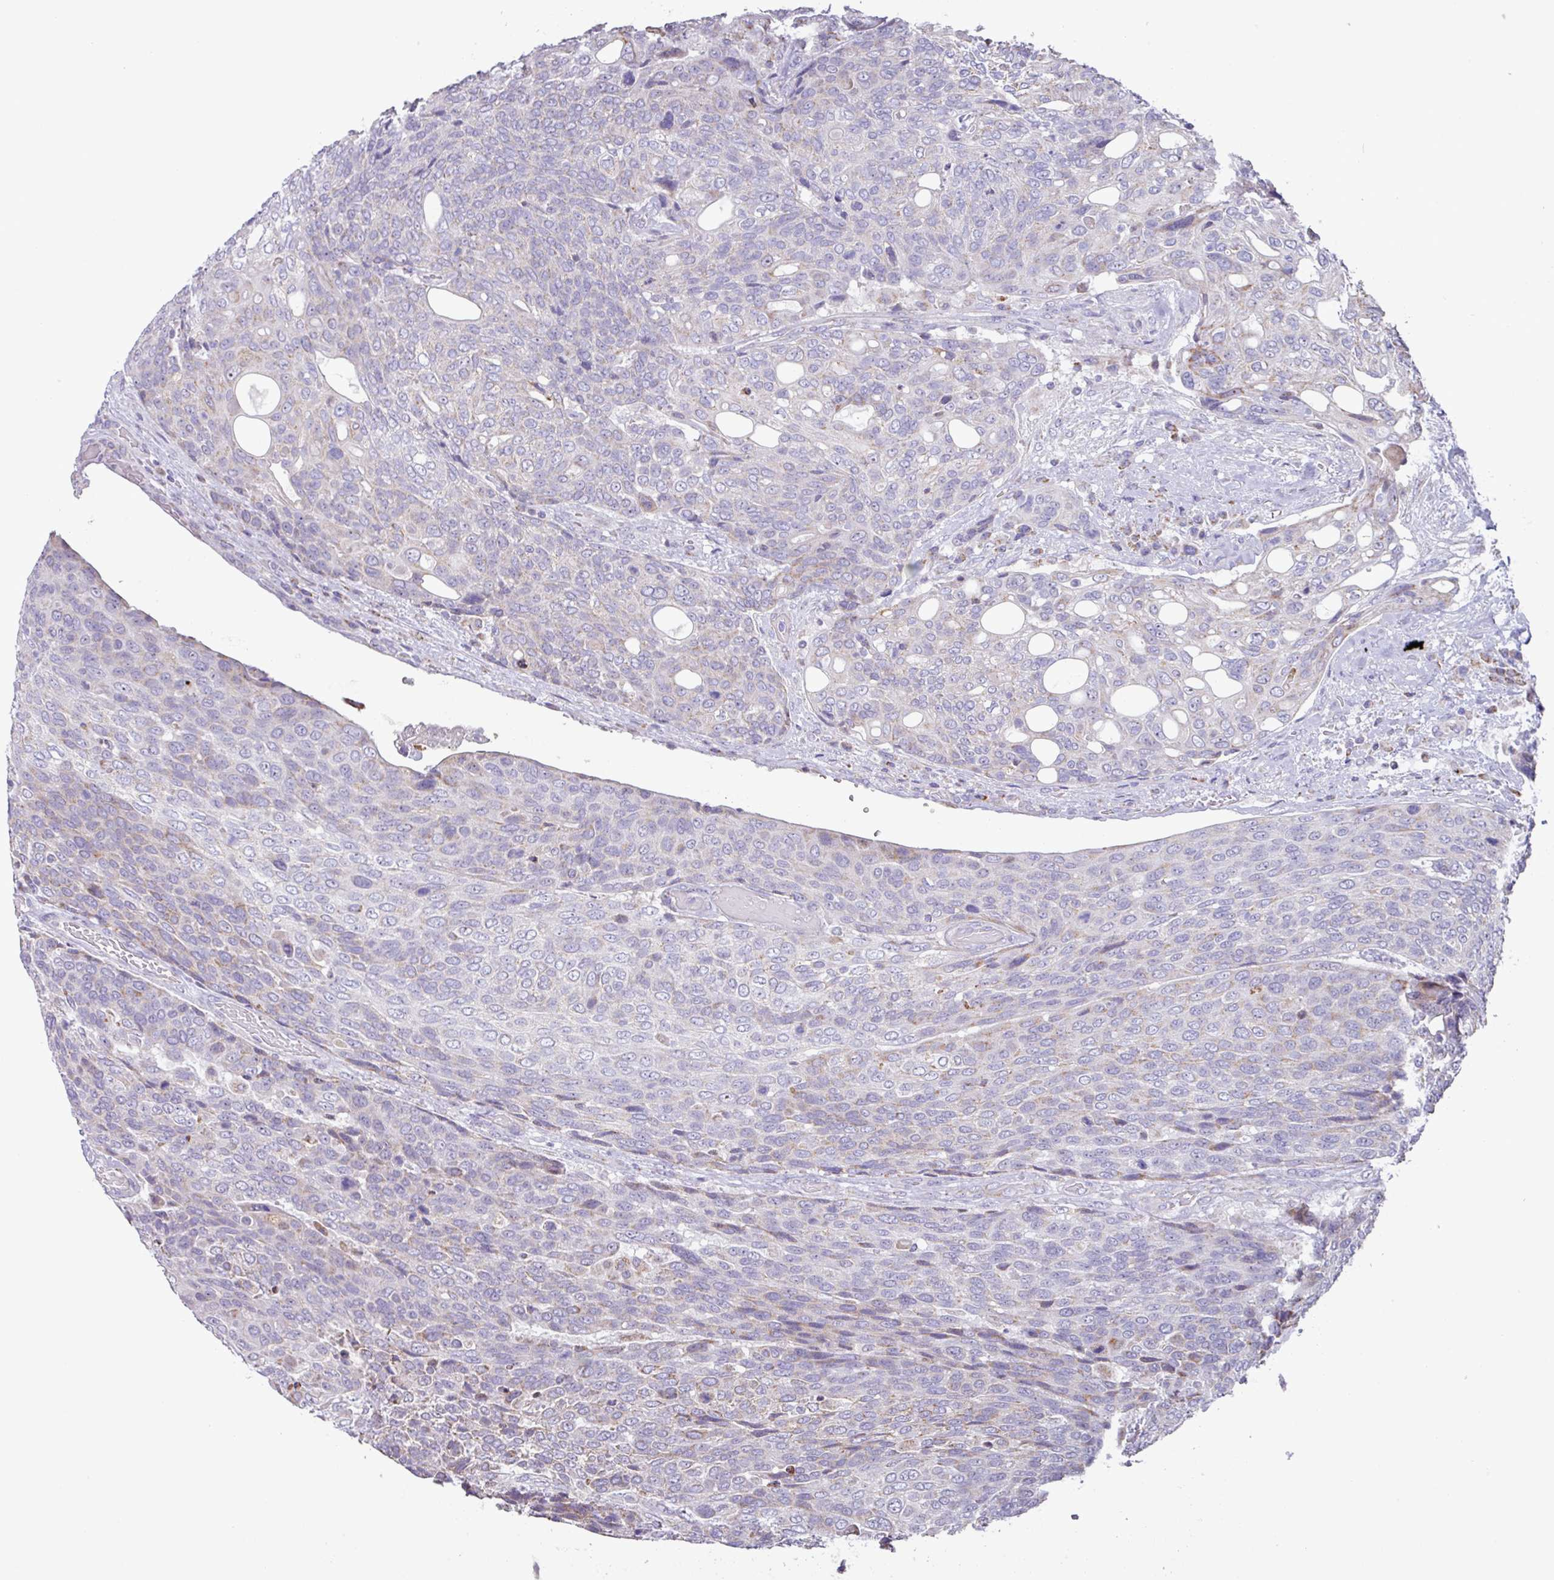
{"staining": {"intensity": "negative", "quantity": "none", "location": "none"}, "tissue": "urothelial cancer", "cell_type": "Tumor cells", "image_type": "cancer", "snomed": [{"axis": "morphology", "description": "Urothelial carcinoma, High grade"}, {"axis": "topography", "description": "Urinary bladder"}], "caption": "Micrograph shows no protein staining in tumor cells of urothelial carcinoma (high-grade) tissue. (DAB IHC with hematoxylin counter stain).", "gene": "MT-ND4", "patient": {"sex": "female", "age": 70}}